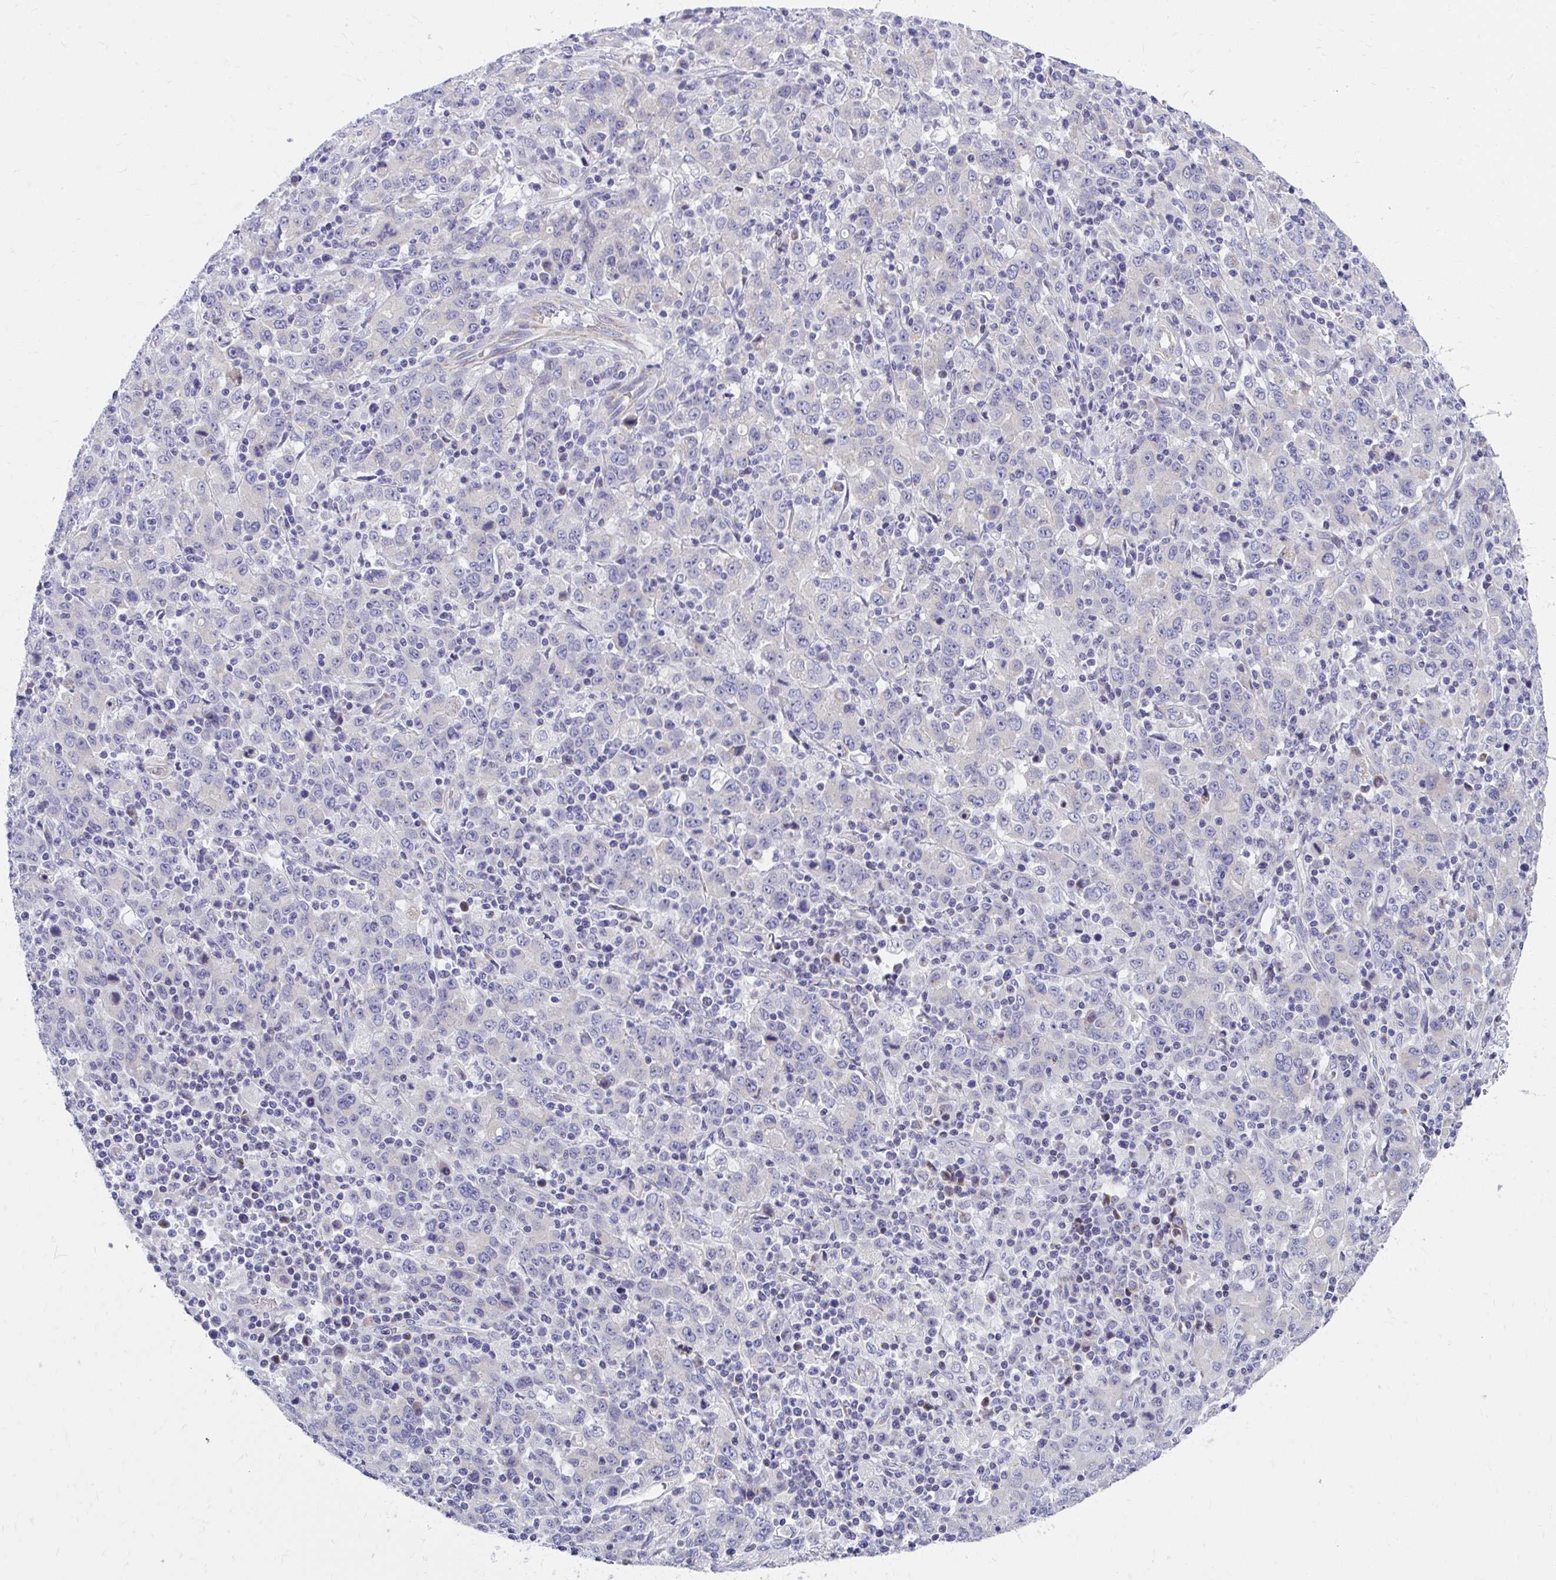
{"staining": {"intensity": "negative", "quantity": "none", "location": "none"}, "tissue": "stomach cancer", "cell_type": "Tumor cells", "image_type": "cancer", "snomed": [{"axis": "morphology", "description": "Adenocarcinoma, NOS"}, {"axis": "topography", "description": "Stomach, upper"}], "caption": "The histopathology image exhibits no staining of tumor cells in stomach cancer.", "gene": "IL37", "patient": {"sex": "male", "age": 69}}